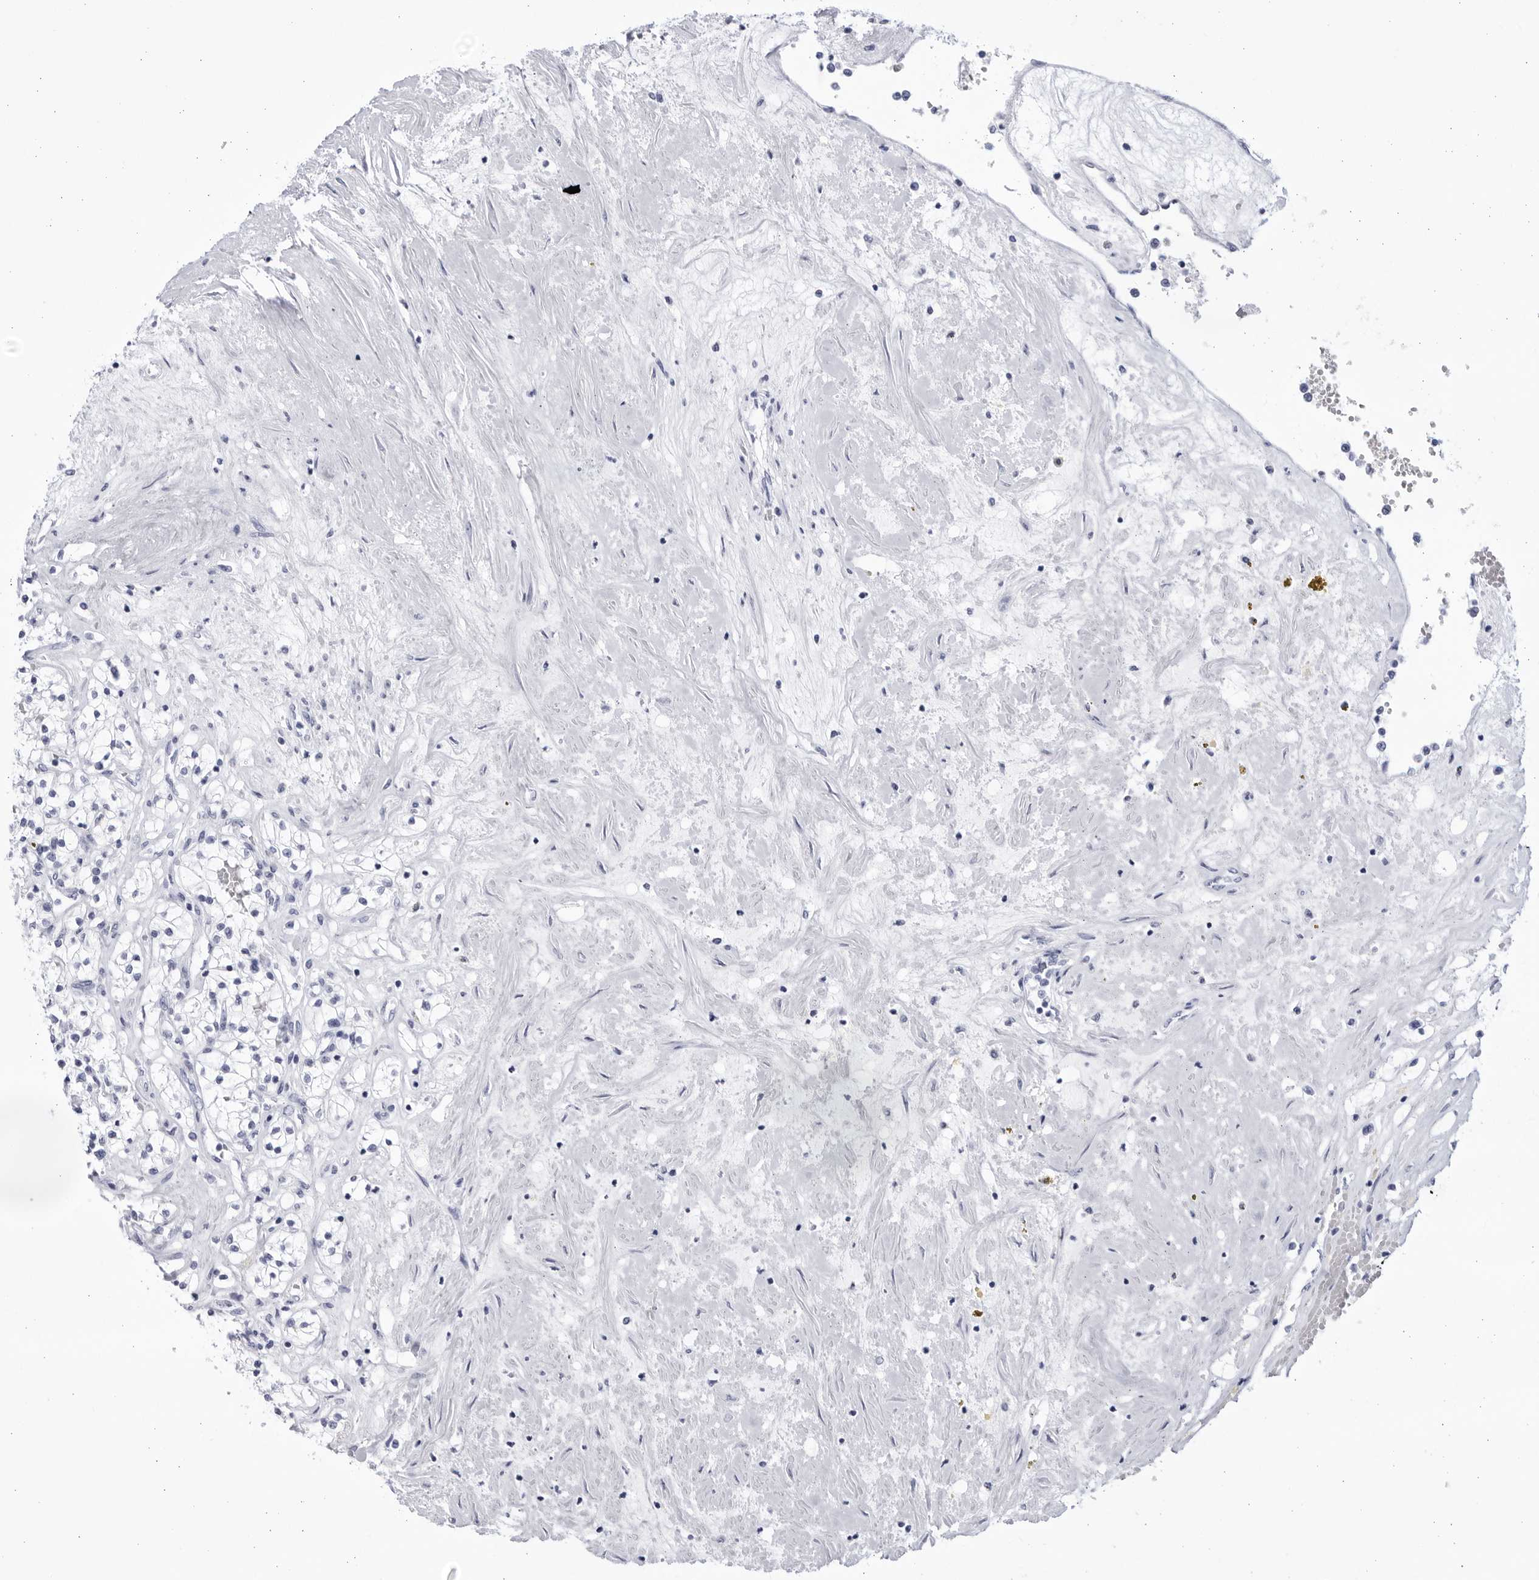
{"staining": {"intensity": "negative", "quantity": "none", "location": "none"}, "tissue": "renal cancer", "cell_type": "Tumor cells", "image_type": "cancer", "snomed": [{"axis": "morphology", "description": "Normal tissue, NOS"}, {"axis": "morphology", "description": "Adenocarcinoma, NOS"}, {"axis": "topography", "description": "Kidney"}], "caption": "Tumor cells show no significant expression in renal adenocarcinoma. (DAB immunohistochemistry, high magnification).", "gene": "CCDC181", "patient": {"sex": "male", "age": 68}}